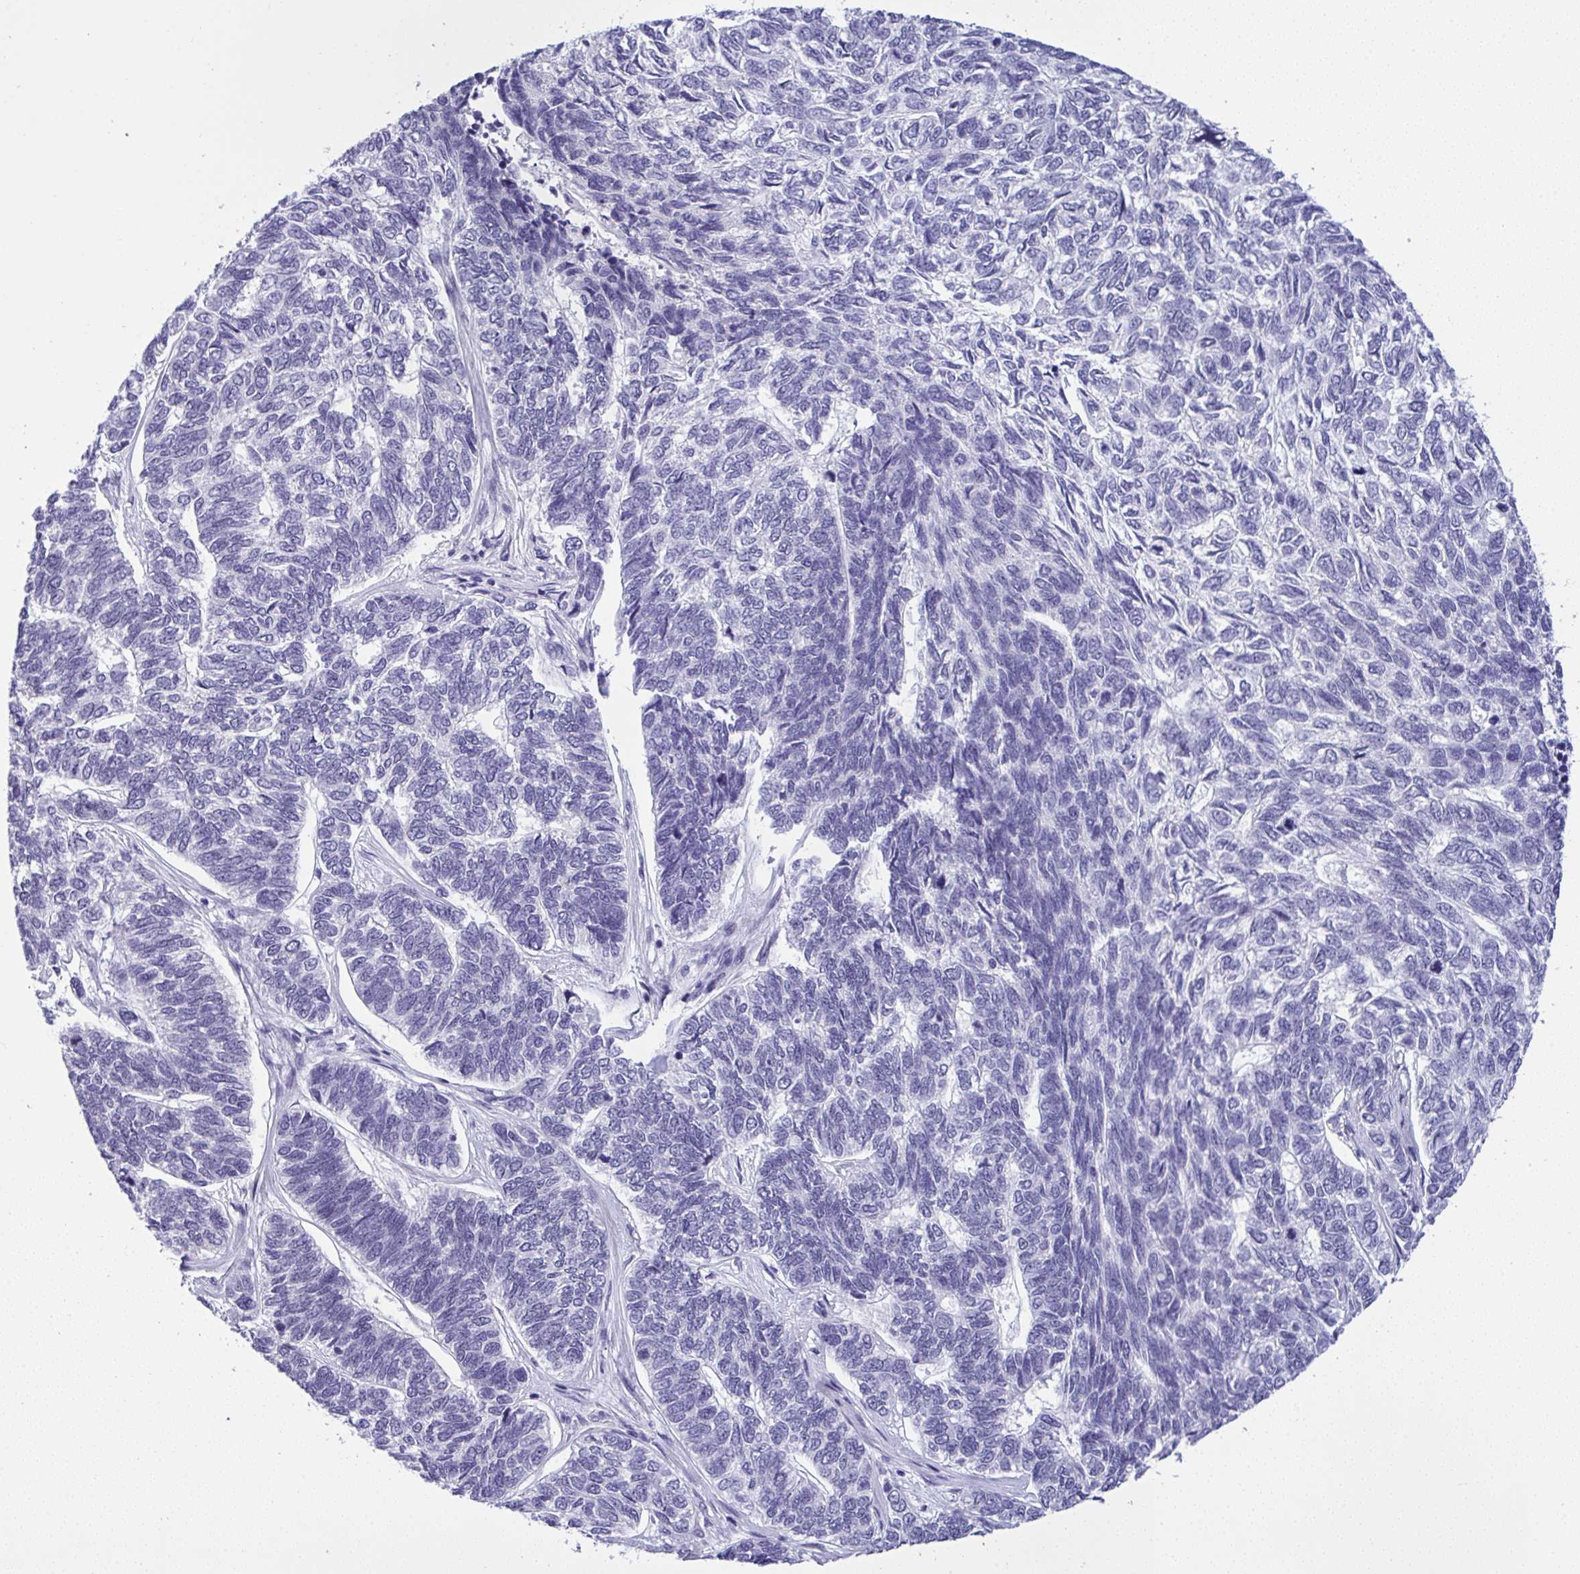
{"staining": {"intensity": "negative", "quantity": "none", "location": "none"}, "tissue": "skin cancer", "cell_type": "Tumor cells", "image_type": "cancer", "snomed": [{"axis": "morphology", "description": "Basal cell carcinoma"}, {"axis": "topography", "description": "Skin"}], "caption": "Image shows no protein expression in tumor cells of skin basal cell carcinoma tissue.", "gene": "YBX2", "patient": {"sex": "female", "age": 65}}